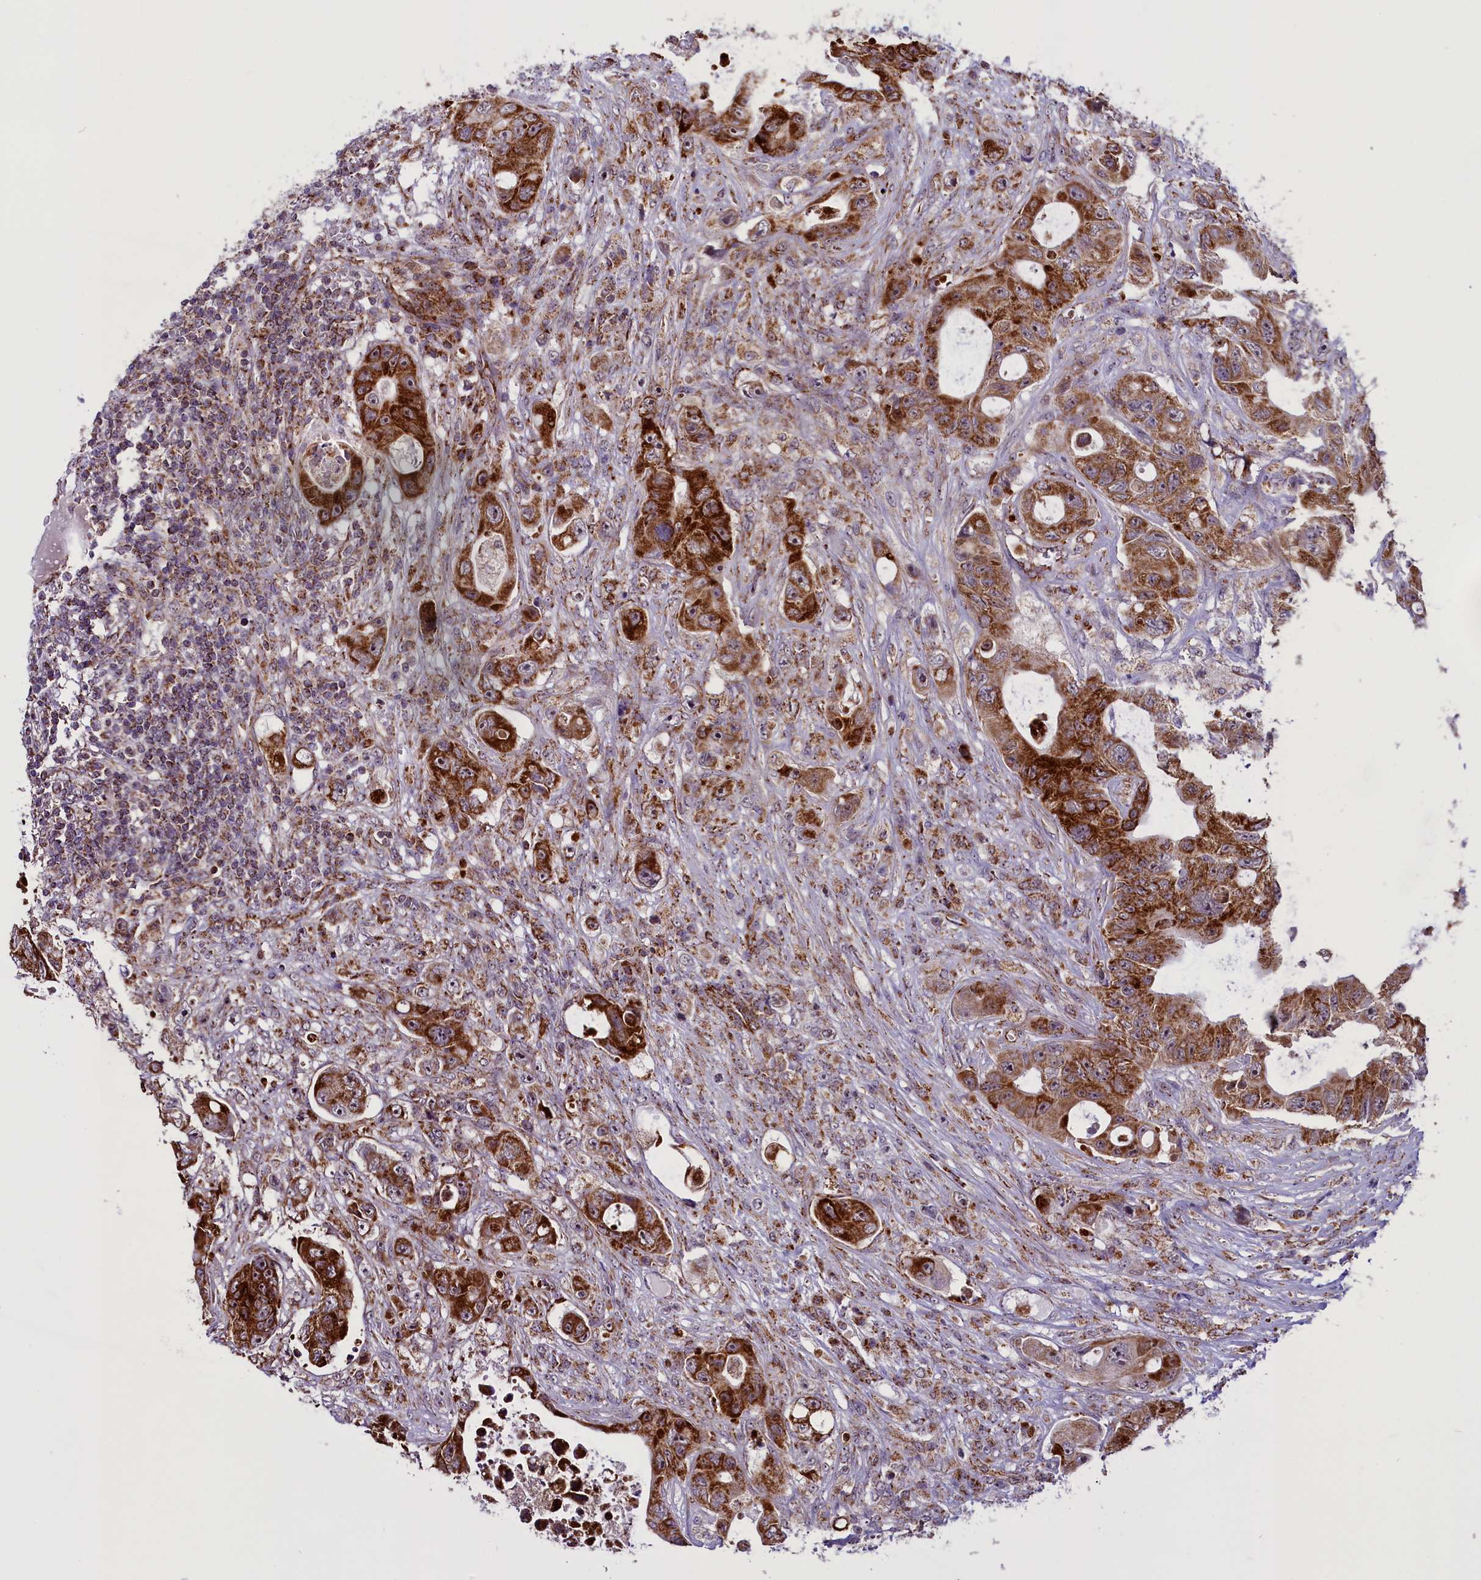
{"staining": {"intensity": "strong", "quantity": ">75%", "location": "cytoplasmic/membranous,nuclear"}, "tissue": "colorectal cancer", "cell_type": "Tumor cells", "image_type": "cancer", "snomed": [{"axis": "morphology", "description": "Adenocarcinoma, NOS"}, {"axis": "topography", "description": "Colon"}], "caption": "DAB immunohistochemical staining of human adenocarcinoma (colorectal) demonstrates strong cytoplasmic/membranous and nuclear protein staining in approximately >75% of tumor cells. The protein of interest is shown in brown color, while the nuclei are stained blue.", "gene": "NDUFS5", "patient": {"sex": "female", "age": 46}}